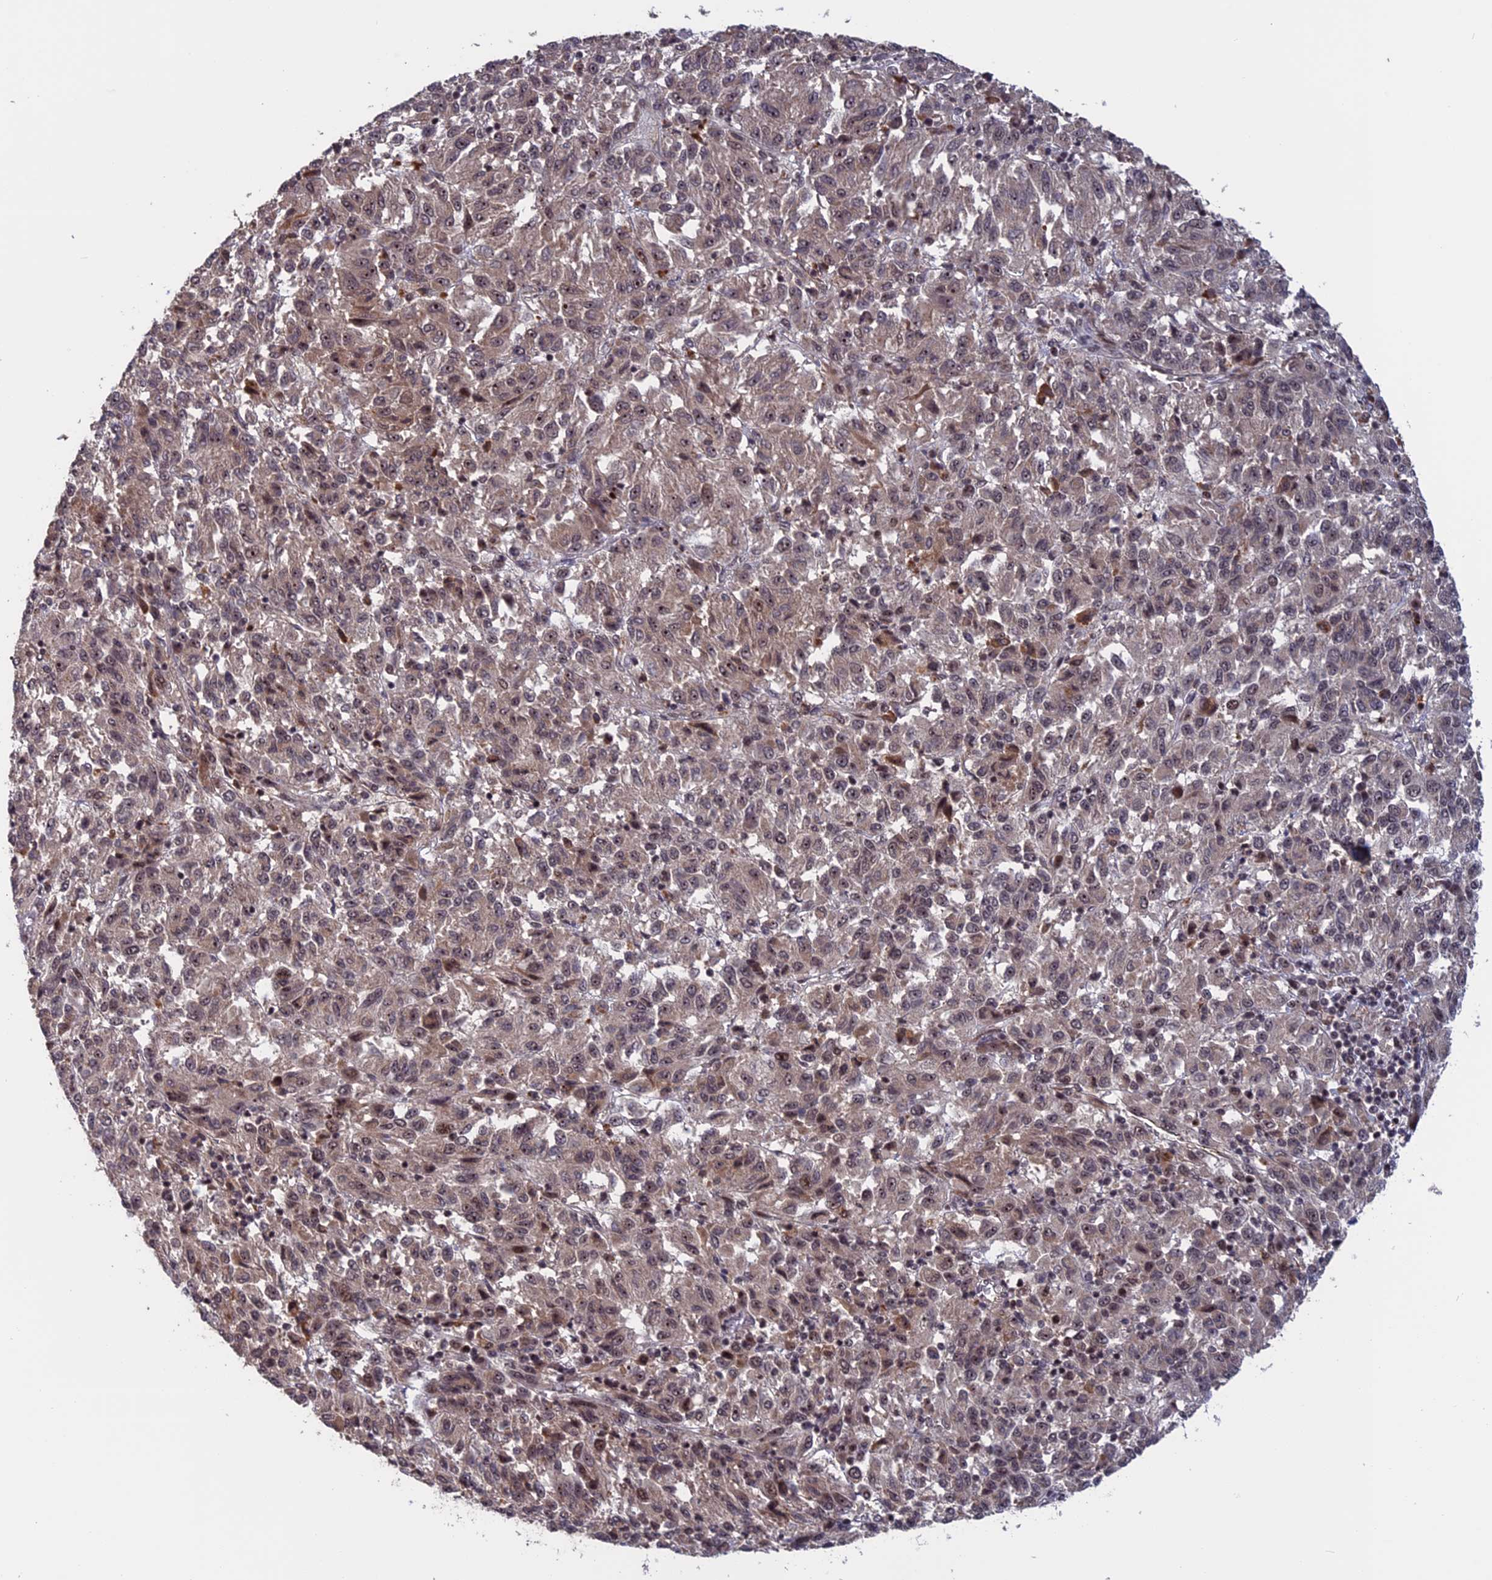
{"staining": {"intensity": "moderate", "quantity": "25%-75%", "location": "nuclear"}, "tissue": "melanoma", "cell_type": "Tumor cells", "image_type": "cancer", "snomed": [{"axis": "morphology", "description": "Malignant melanoma, Metastatic site"}, {"axis": "topography", "description": "Lung"}], "caption": "Brown immunohistochemical staining in malignant melanoma (metastatic site) demonstrates moderate nuclear positivity in about 25%-75% of tumor cells. Nuclei are stained in blue.", "gene": "CACTIN", "patient": {"sex": "male", "age": 64}}